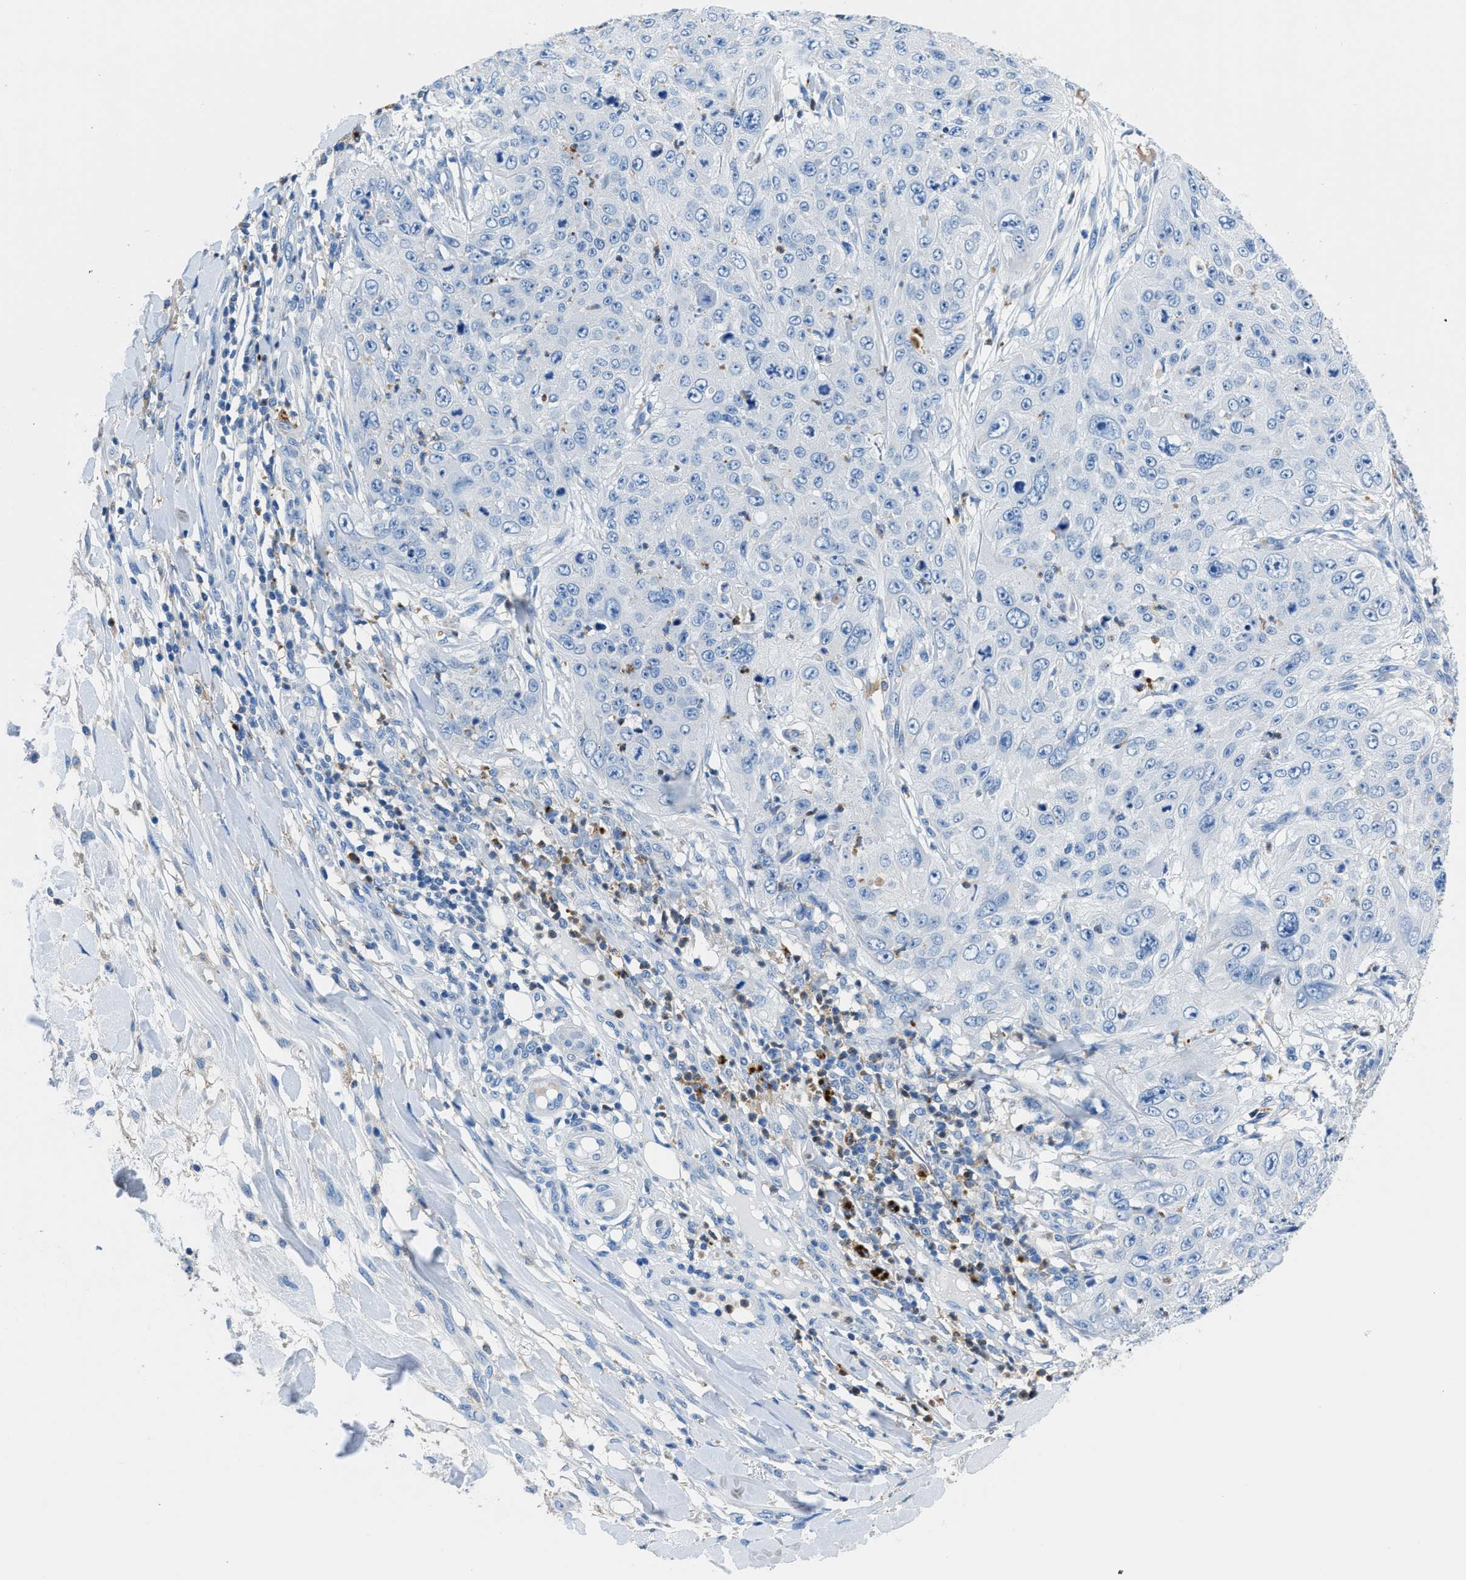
{"staining": {"intensity": "negative", "quantity": "none", "location": "none"}, "tissue": "skin cancer", "cell_type": "Tumor cells", "image_type": "cancer", "snomed": [{"axis": "morphology", "description": "Squamous cell carcinoma, NOS"}, {"axis": "topography", "description": "Skin"}], "caption": "Histopathology image shows no protein expression in tumor cells of skin cancer (squamous cell carcinoma) tissue. The staining is performed using DAB (3,3'-diaminobenzidine) brown chromogen with nuclei counter-stained in using hematoxylin.", "gene": "NEB", "patient": {"sex": "female", "age": 80}}